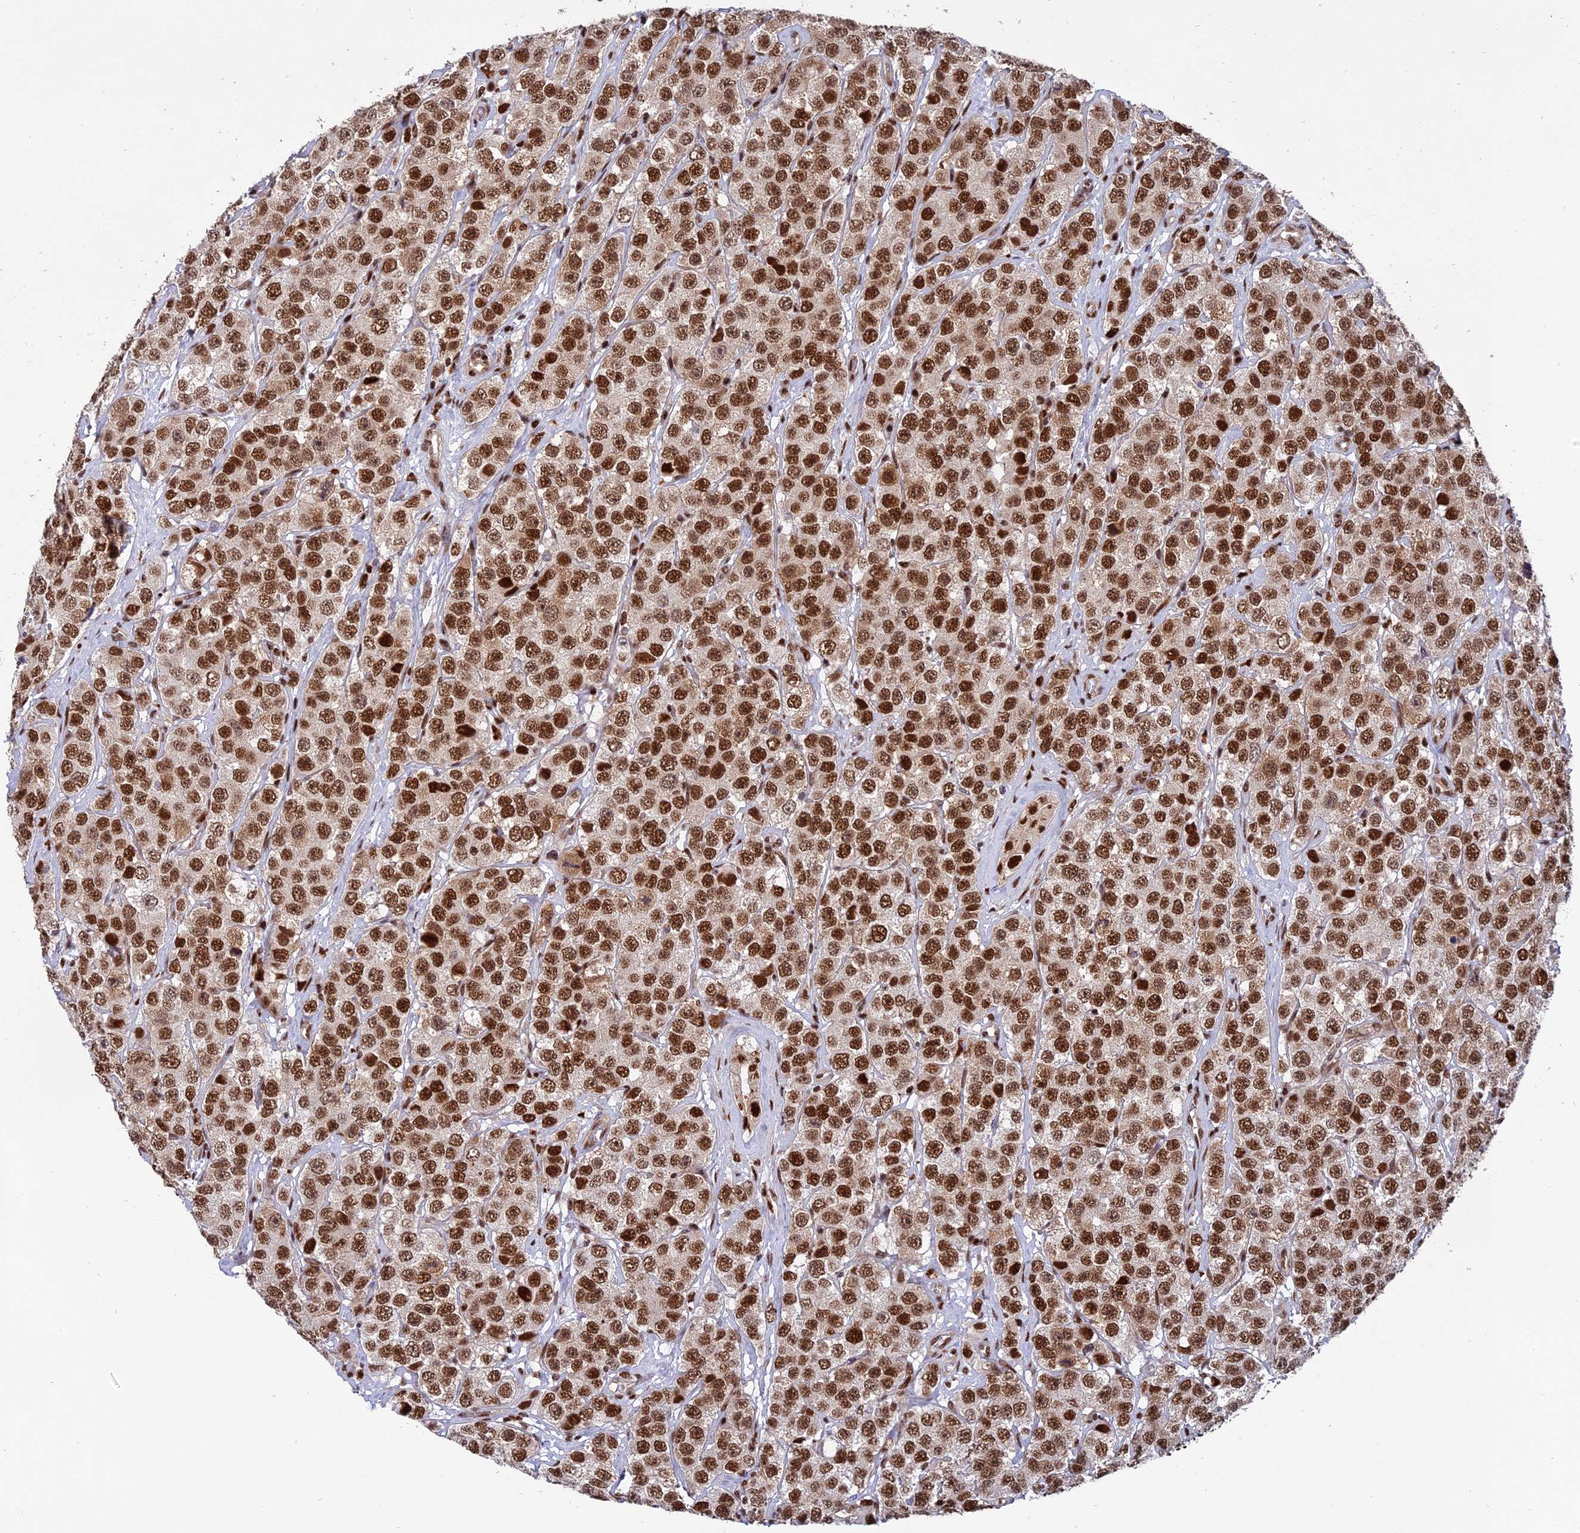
{"staining": {"intensity": "strong", "quantity": ">75%", "location": "nuclear"}, "tissue": "testis cancer", "cell_type": "Tumor cells", "image_type": "cancer", "snomed": [{"axis": "morphology", "description": "Seminoma, NOS"}, {"axis": "topography", "description": "Testis"}], "caption": "Approximately >75% of tumor cells in human seminoma (testis) demonstrate strong nuclear protein expression as visualized by brown immunohistochemical staining.", "gene": "RAMAC", "patient": {"sex": "male", "age": 28}}